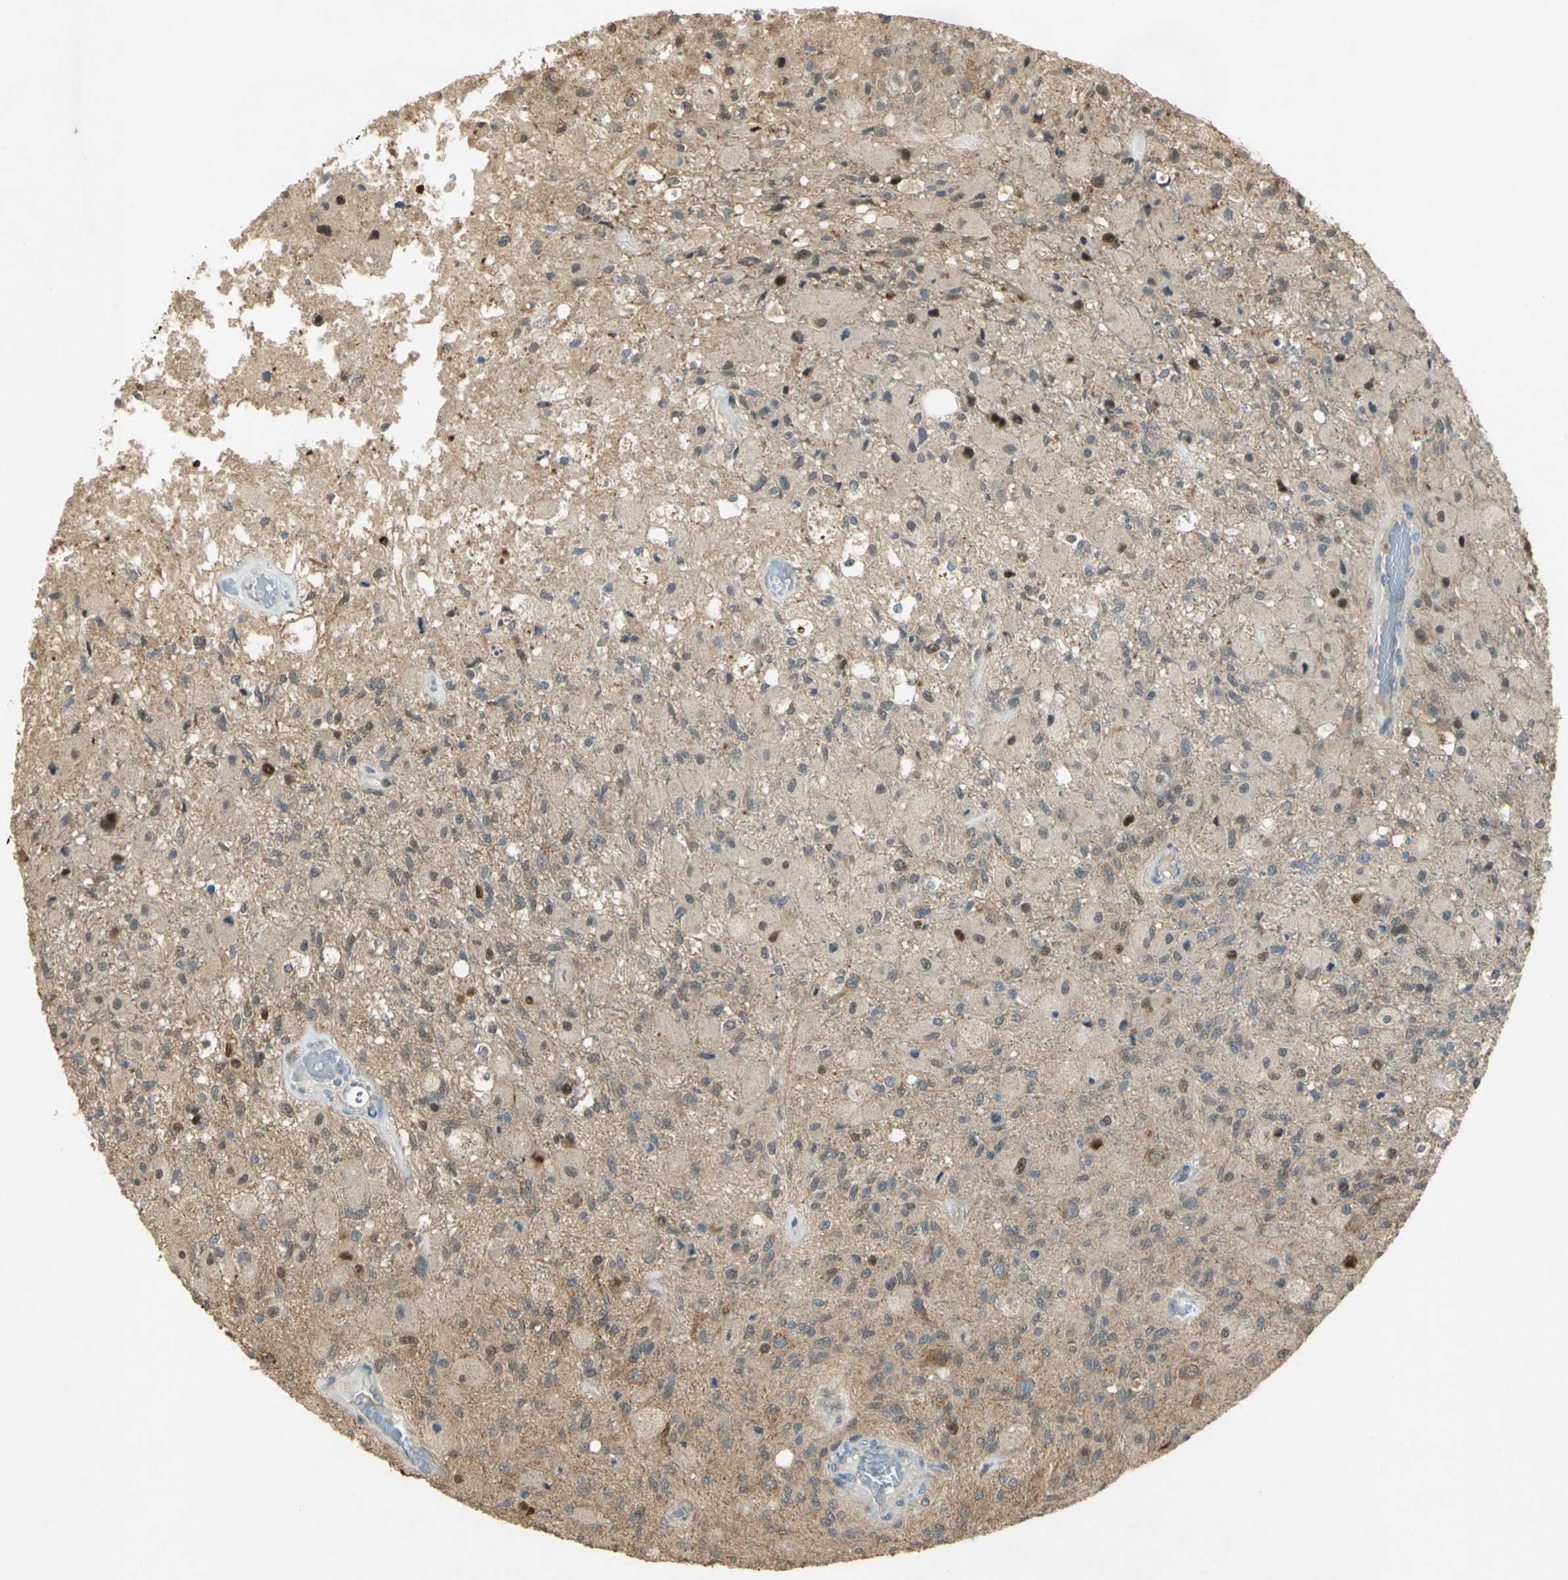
{"staining": {"intensity": "strong", "quantity": "<25%", "location": "cytoplasmic/membranous,nuclear"}, "tissue": "glioma", "cell_type": "Tumor cells", "image_type": "cancer", "snomed": [{"axis": "morphology", "description": "Normal tissue, NOS"}, {"axis": "morphology", "description": "Glioma, malignant, High grade"}, {"axis": "topography", "description": "Cerebral cortex"}], "caption": "Tumor cells reveal strong cytoplasmic/membranous and nuclear expression in about <25% of cells in glioma.", "gene": "BIRC2", "patient": {"sex": "male", "age": 77}}